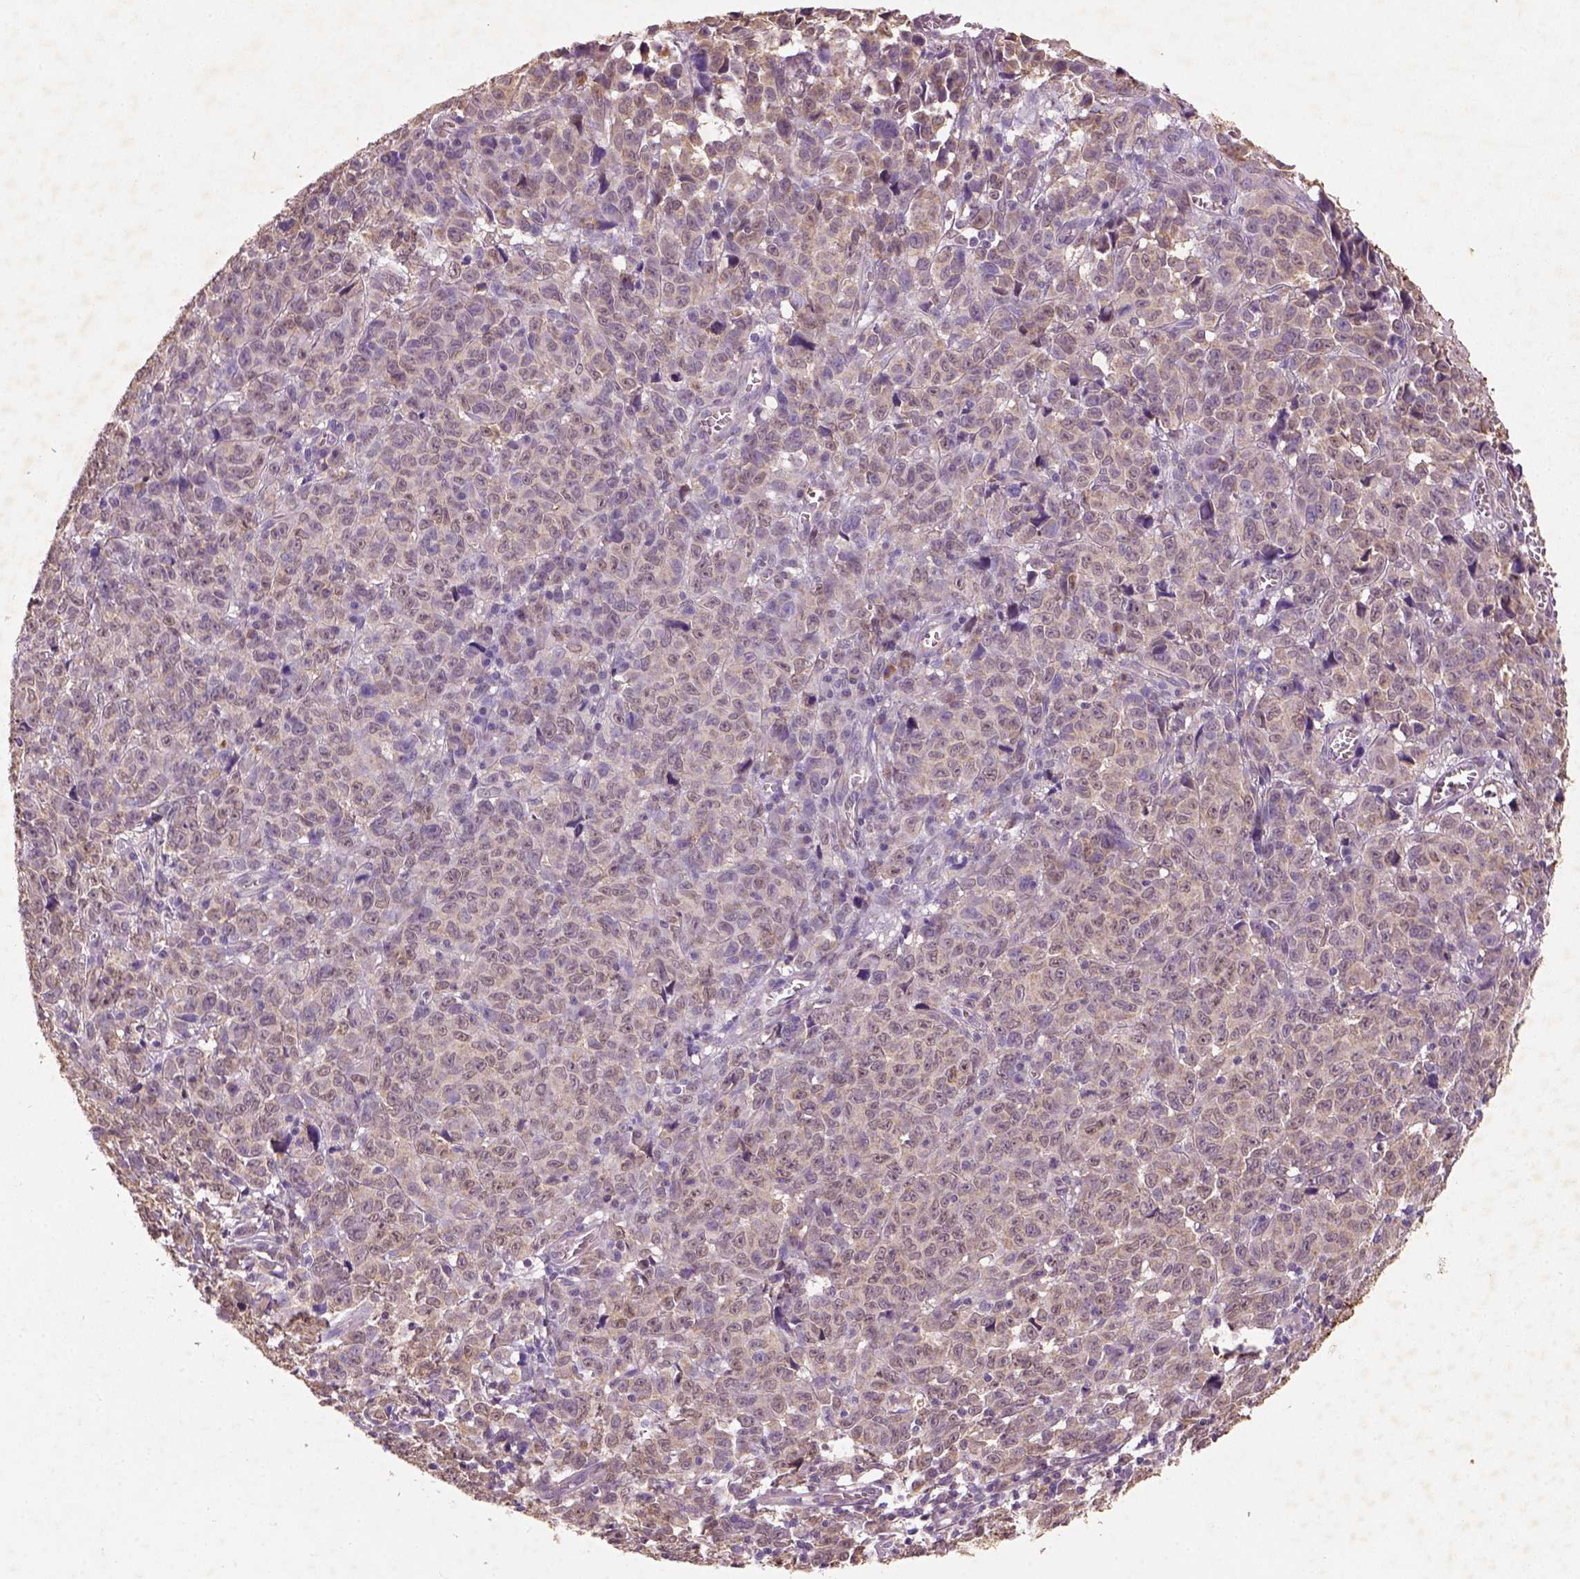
{"staining": {"intensity": "moderate", "quantity": "25%-75%", "location": "cytoplasmic/membranous"}, "tissue": "melanoma", "cell_type": "Tumor cells", "image_type": "cancer", "snomed": [{"axis": "morphology", "description": "Malignant melanoma, NOS"}, {"axis": "topography", "description": "Vulva, labia, clitoris and Bartholin´s gland, NO"}], "caption": "Tumor cells show moderate cytoplasmic/membranous positivity in about 25%-75% of cells in malignant melanoma.", "gene": "AP2B1", "patient": {"sex": "female", "age": 75}}